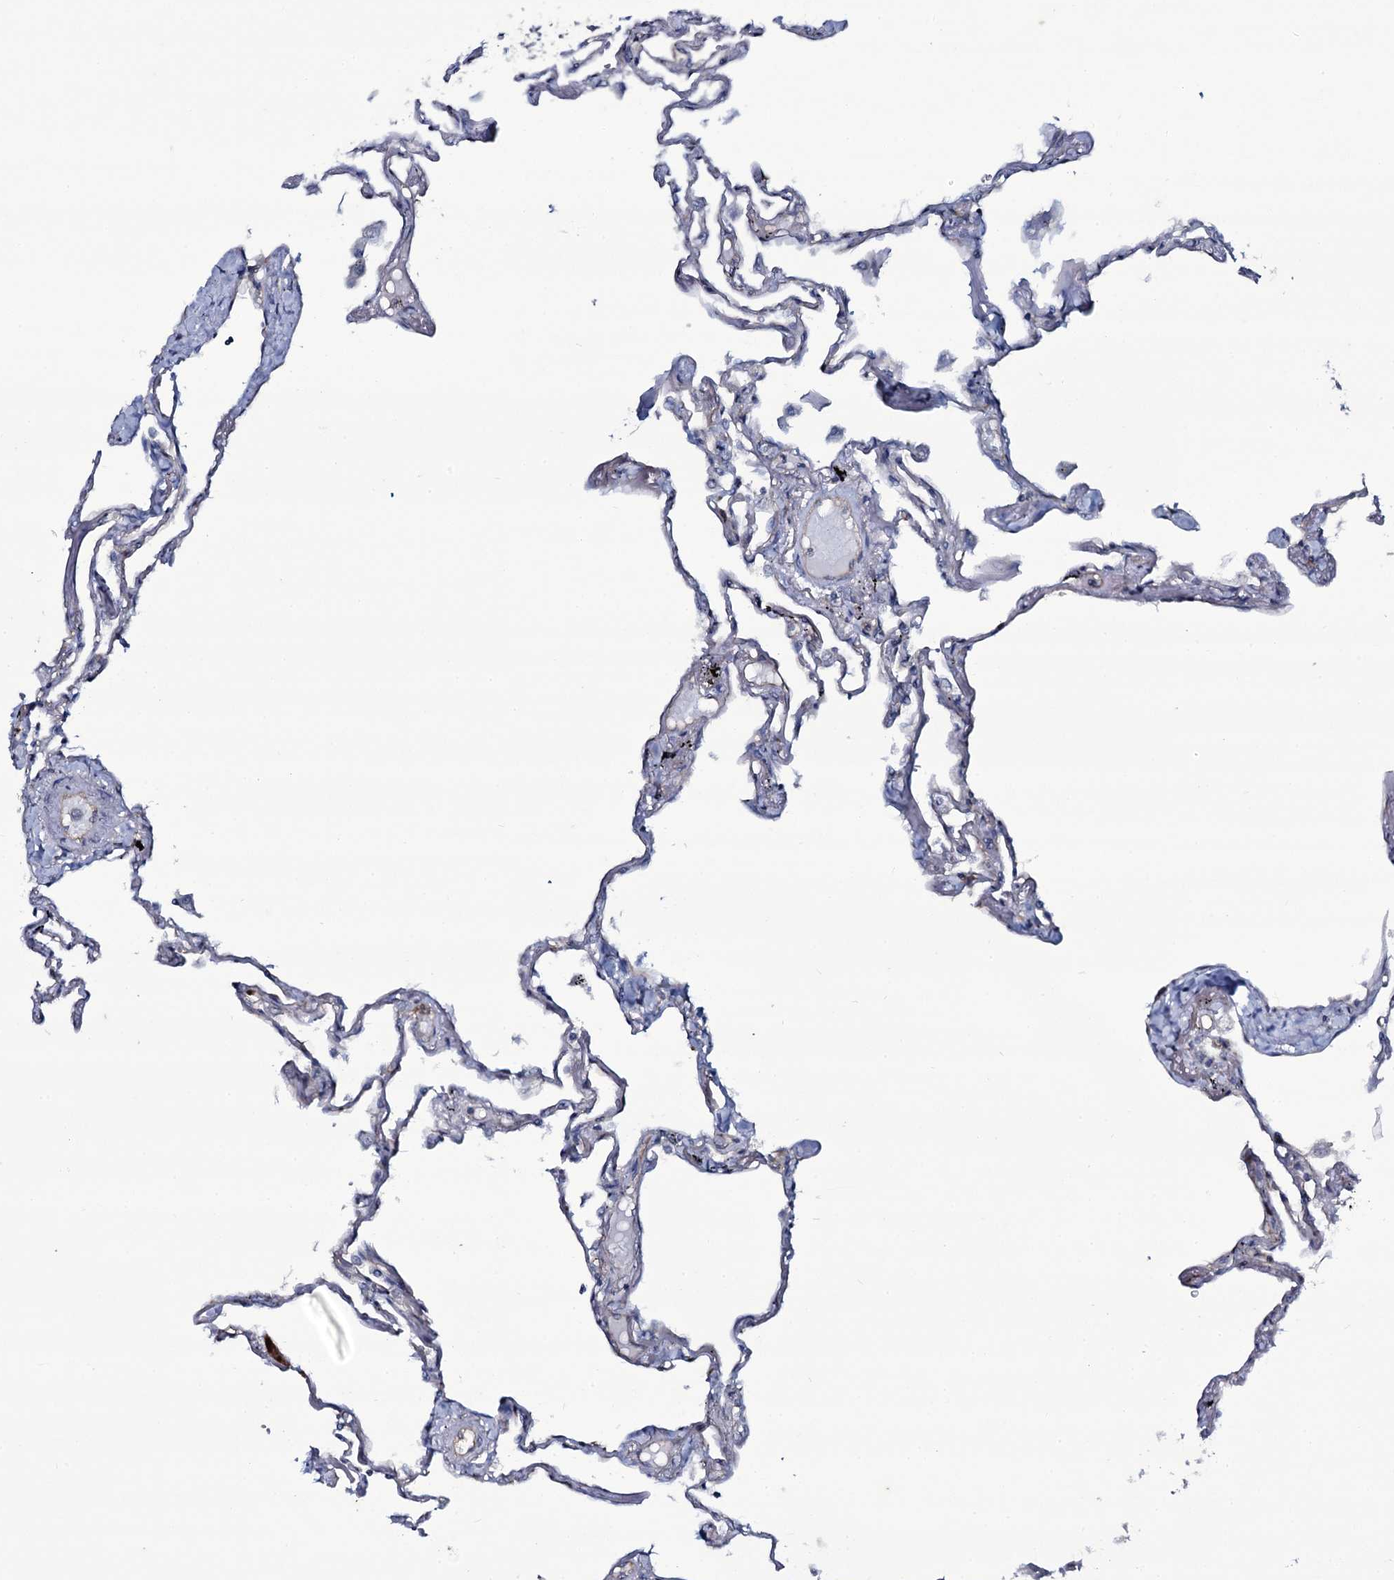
{"staining": {"intensity": "negative", "quantity": "none", "location": "none"}, "tissue": "lung", "cell_type": "Alveolar cells", "image_type": "normal", "snomed": [{"axis": "morphology", "description": "Normal tissue, NOS"}, {"axis": "topography", "description": "Lung"}], "caption": "Immunohistochemical staining of benign human lung displays no significant staining in alveolar cells. (DAB IHC visualized using brightfield microscopy, high magnification).", "gene": "SNAP23", "patient": {"sex": "female", "age": 67}}